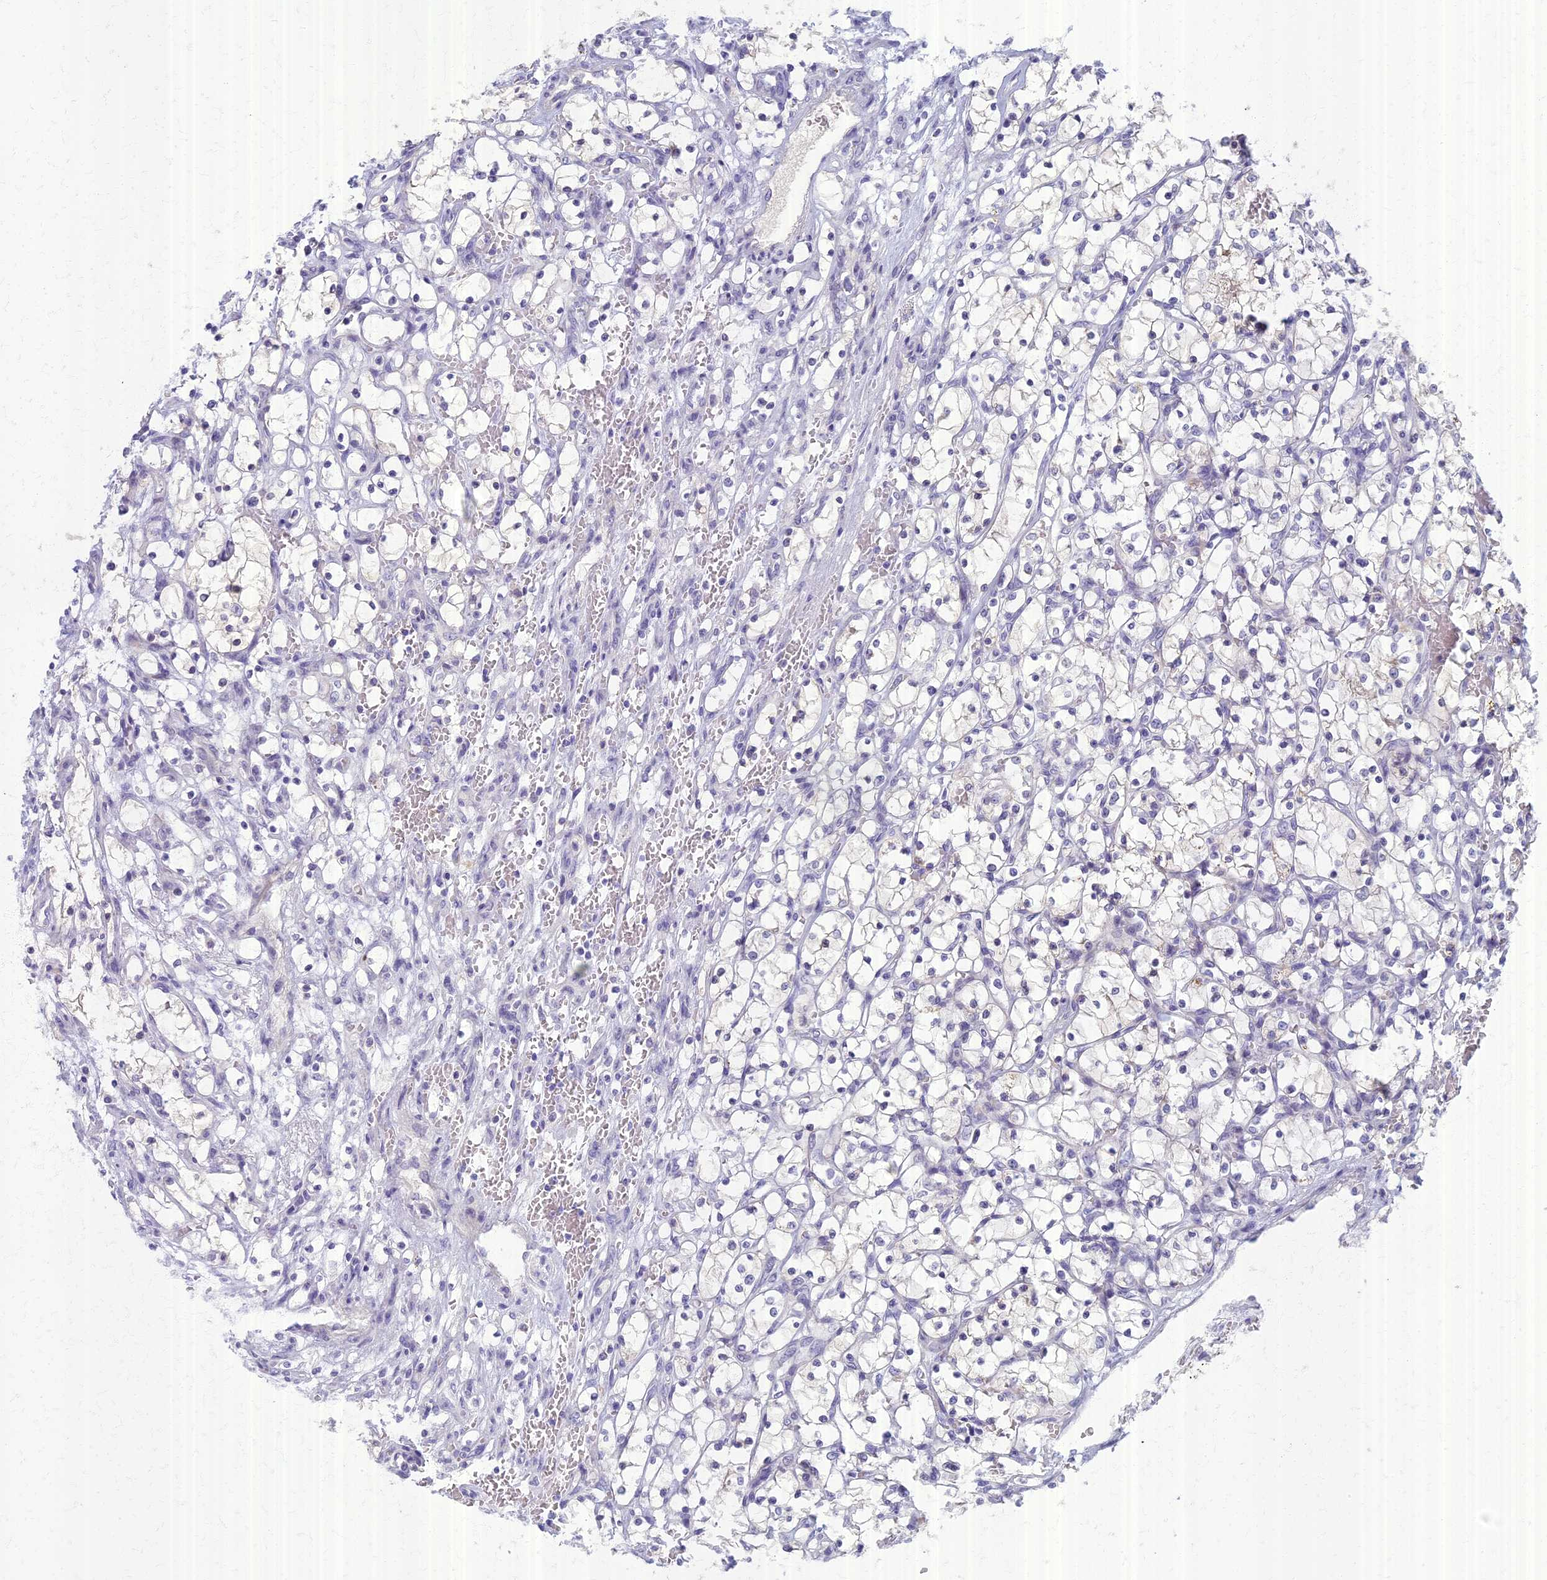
{"staining": {"intensity": "negative", "quantity": "none", "location": "none"}, "tissue": "renal cancer", "cell_type": "Tumor cells", "image_type": "cancer", "snomed": [{"axis": "morphology", "description": "Adenocarcinoma, NOS"}, {"axis": "topography", "description": "Kidney"}], "caption": "An IHC histopathology image of renal adenocarcinoma is shown. There is no staining in tumor cells of renal adenocarcinoma. (DAB (3,3'-diaminobenzidine) immunohistochemistry (IHC) with hematoxylin counter stain).", "gene": "AP4E1", "patient": {"sex": "female", "age": 69}}